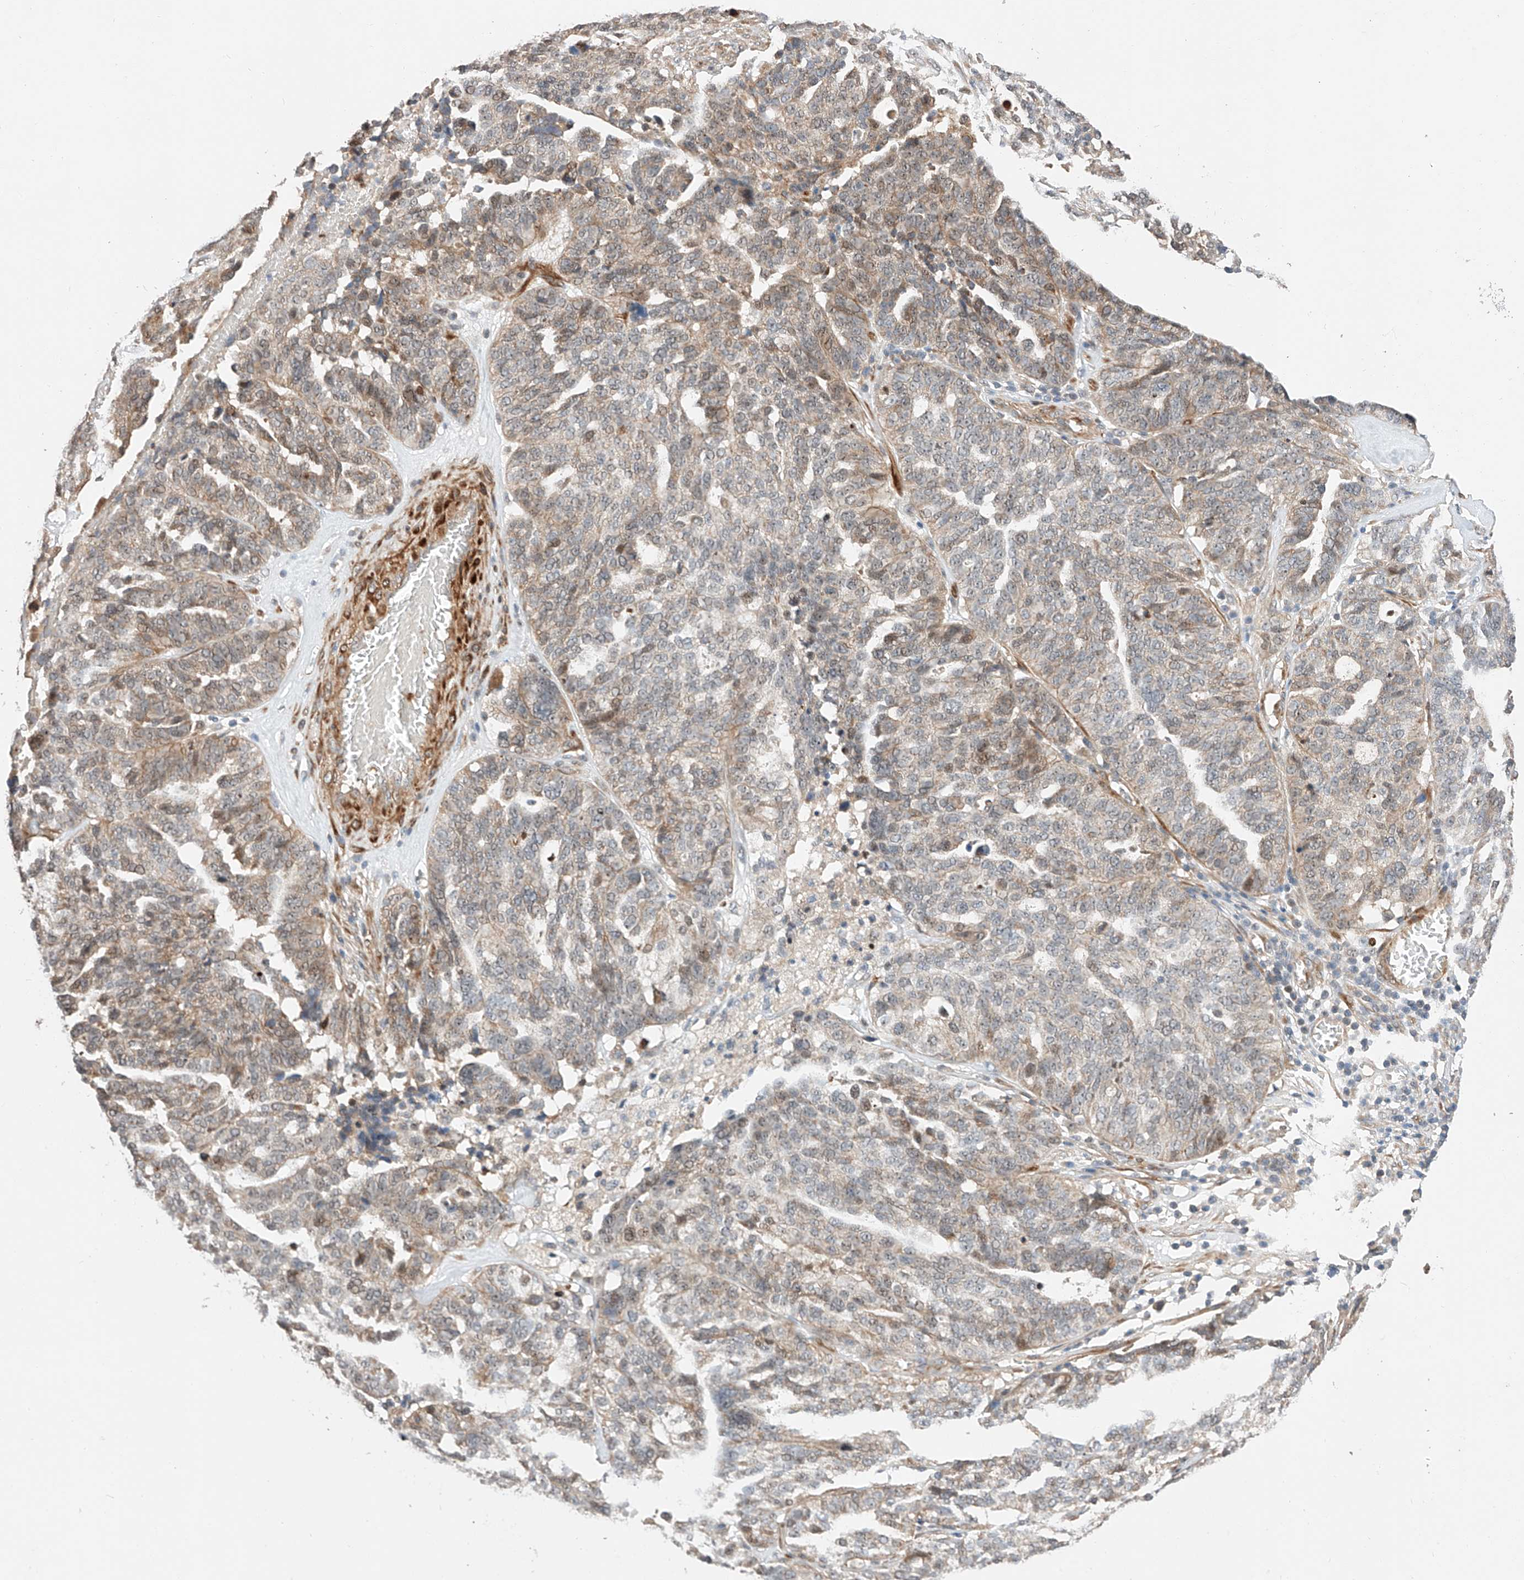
{"staining": {"intensity": "weak", "quantity": "25%-75%", "location": "cytoplasmic/membranous,nuclear"}, "tissue": "ovarian cancer", "cell_type": "Tumor cells", "image_type": "cancer", "snomed": [{"axis": "morphology", "description": "Cystadenocarcinoma, serous, NOS"}, {"axis": "topography", "description": "Ovary"}], "caption": "Serous cystadenocarcinoma (ovarian) stained with a protein marker displays weak staining in tumor cells.", "gene": "RAB23", "patient": {"sex": "female", "age": 59}}